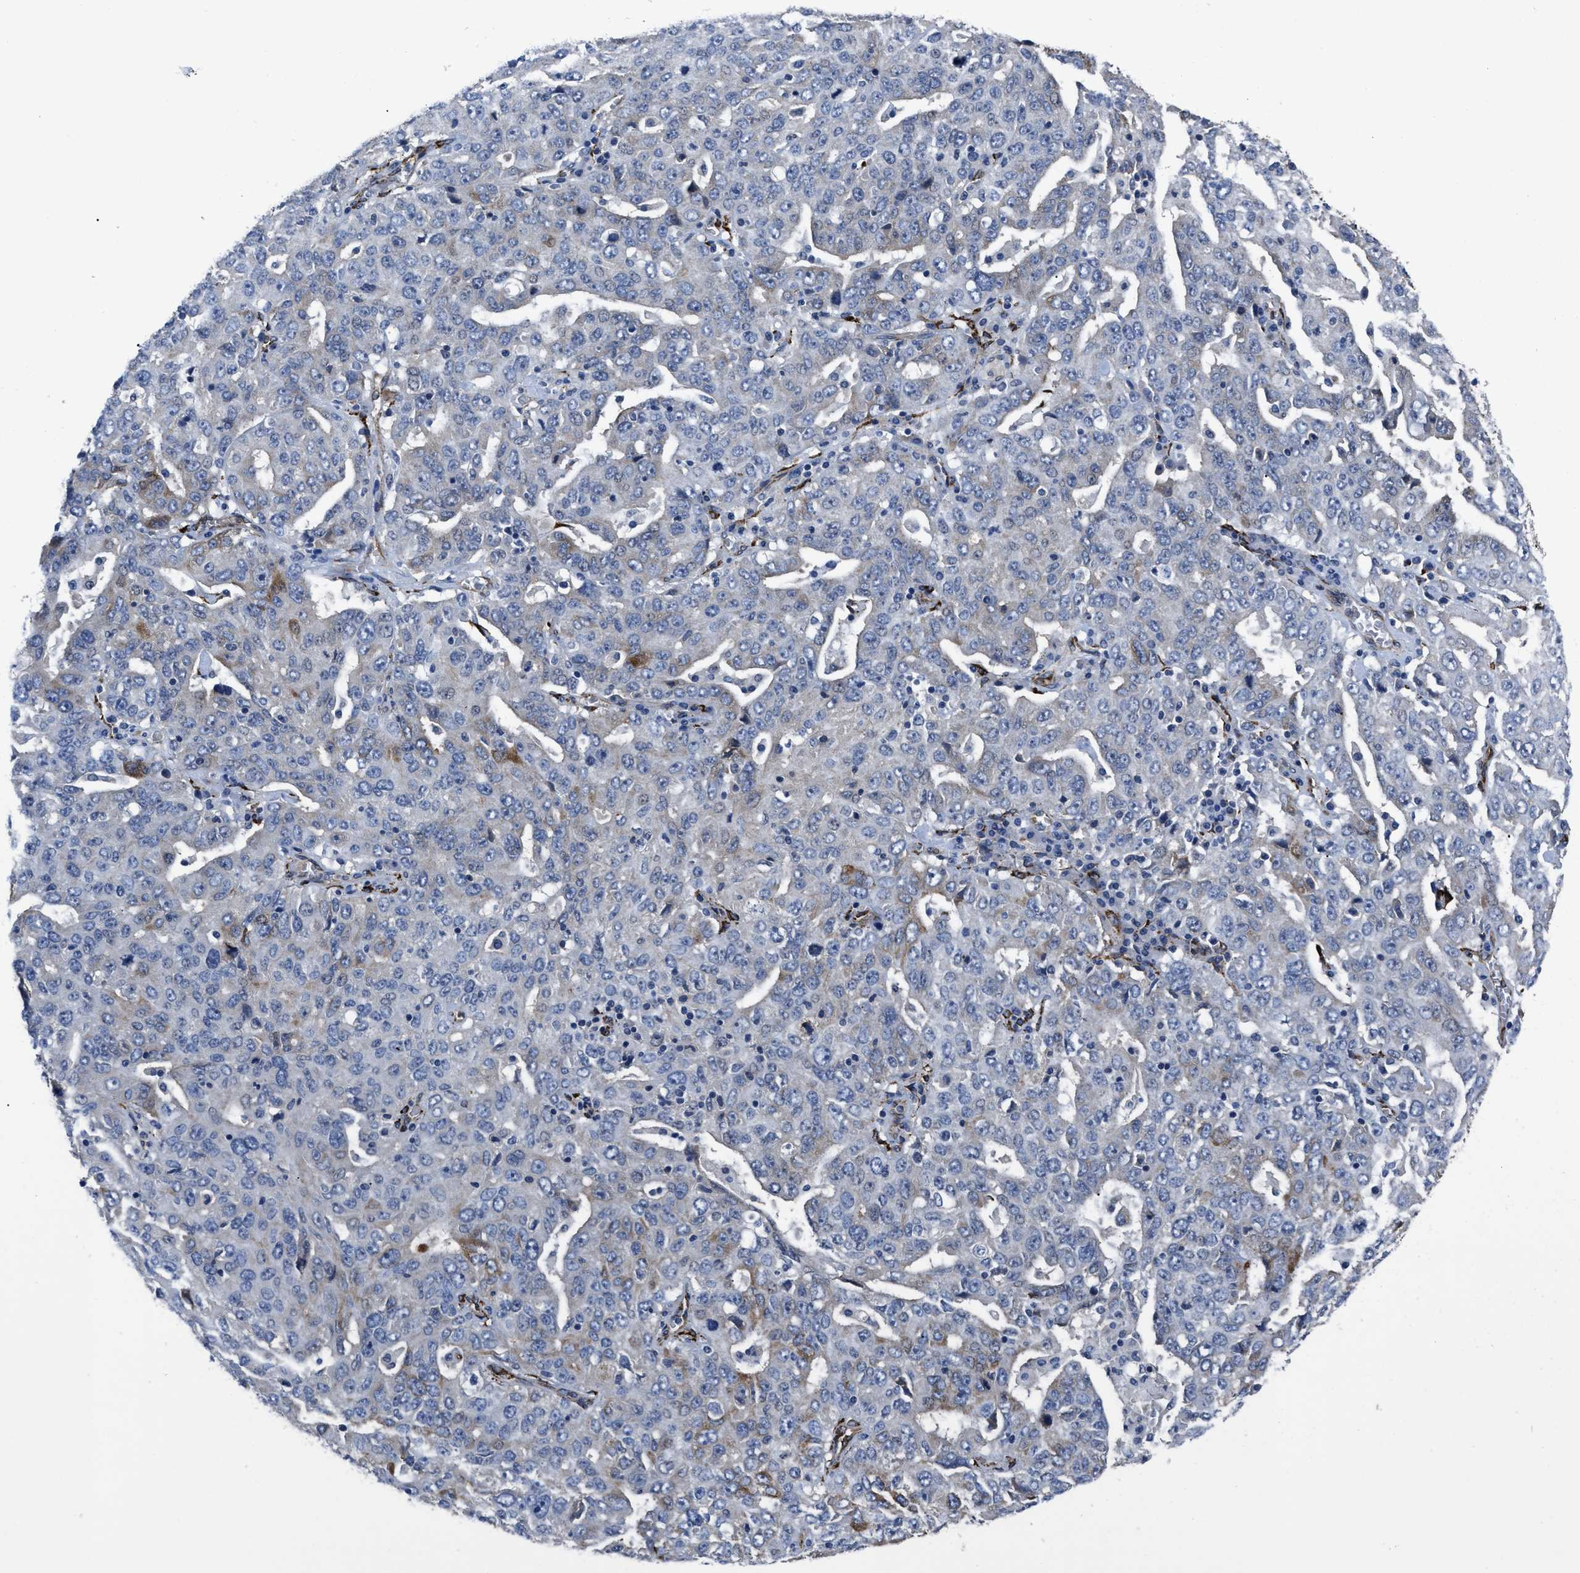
{"staining": {"intensity": "negative", "quantity": "none", "location": "none"}, "tissue": "ovarian cancer", "cell_type": "Tumor cells", "image_type": "cancer", "snomed": [{"axis": "morphology", "description": "Carcinoma, endometroid"}, {"axis": "topography", "description": "Ovary"}], "caption": "There is no significant staining in tumor cells of ovarian cancer (endometroid carcinoma).", "gene": "SQLE", "patient": {"sex": "female", "age": 62}}